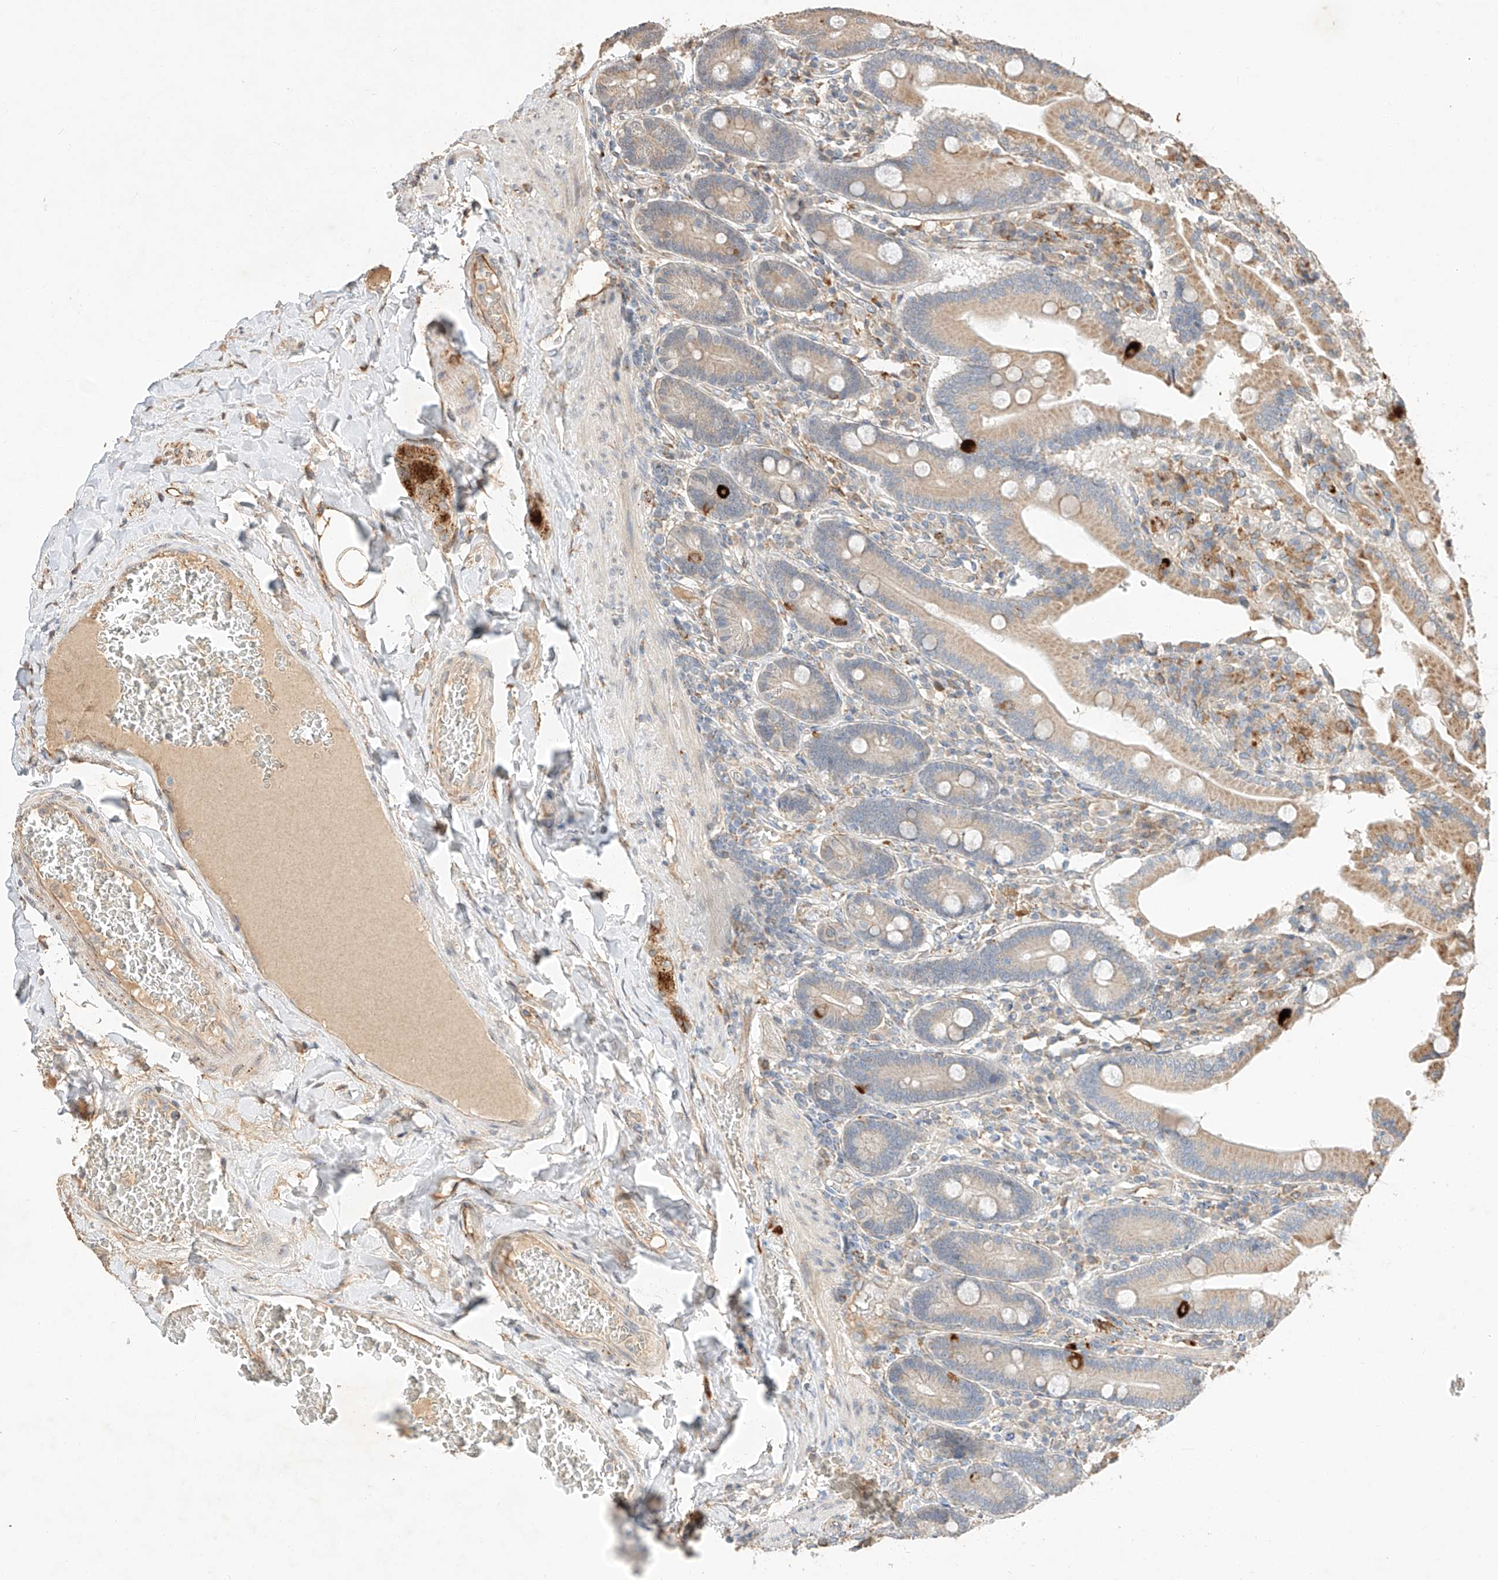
{"staining": {"intensity": "moderate", "quantity": ">75%", "location": "cytoplasmic/membranous"}, "tissue": "duodenum", "cell_type": "Glandular cells", "image_type": "normal", "snomed": [{"axis": "morphology", "description": "Normal tissue, NOS"}, {"axis": "topography", "description": "Duodenum"}], "caption": "IHC photomicrograph of benign duodenum: human duodenum stained using immunohistochemistry (IHC) reveals medium levels of moderate protein expression localized specifically in the cytoplasmic/membranous of glandular cells, appearing as a cytoplasmic/membranous brown color.", "gene": "SUSD6", "patient": {"sex": "female", "age": 62}}